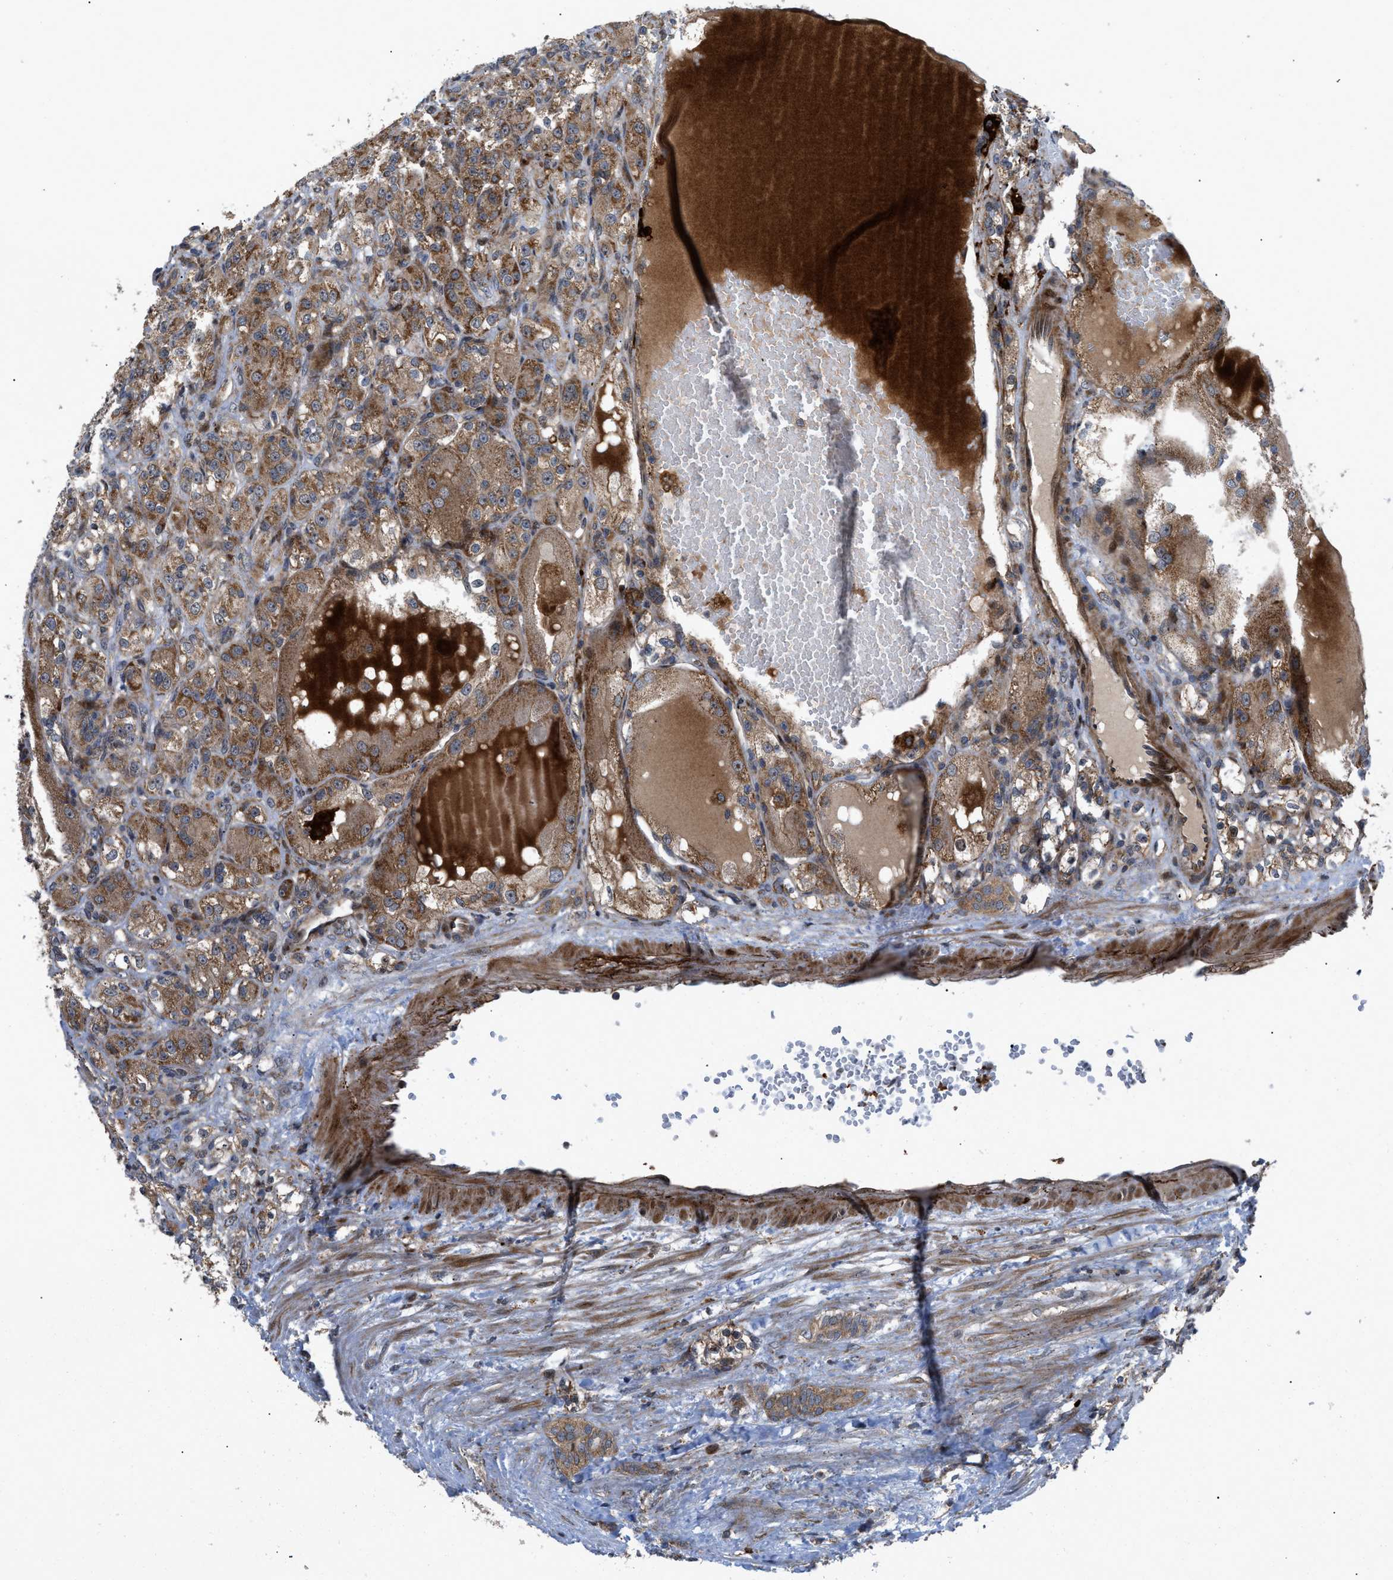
{"staining": {"intensity": "moderate", "quantity": ">75%", "location": "cytoplasmic/membranous"}, "tissue": "renal cancer", "cell_type": "Tumor cells", "image_type": "cancer", "snomed": [{"axis": "morphology", "description": "Normal tissue, NOS"}, {"axis": "morphology", "description": "Adenocarcinoma, NOS"}, {"axis": "topography", "description": "Kidney"}], "caption": "Immunohistochemical staining of adenocarcinoma (renal) exhibits medium levels of moderate cytoplasmic/membranous protein positivity in approximately >75% of tumor cells. Nuclei are stained in blue.", "gene": "AP3M2", "patient": {"sex": "male", "age": 61}}